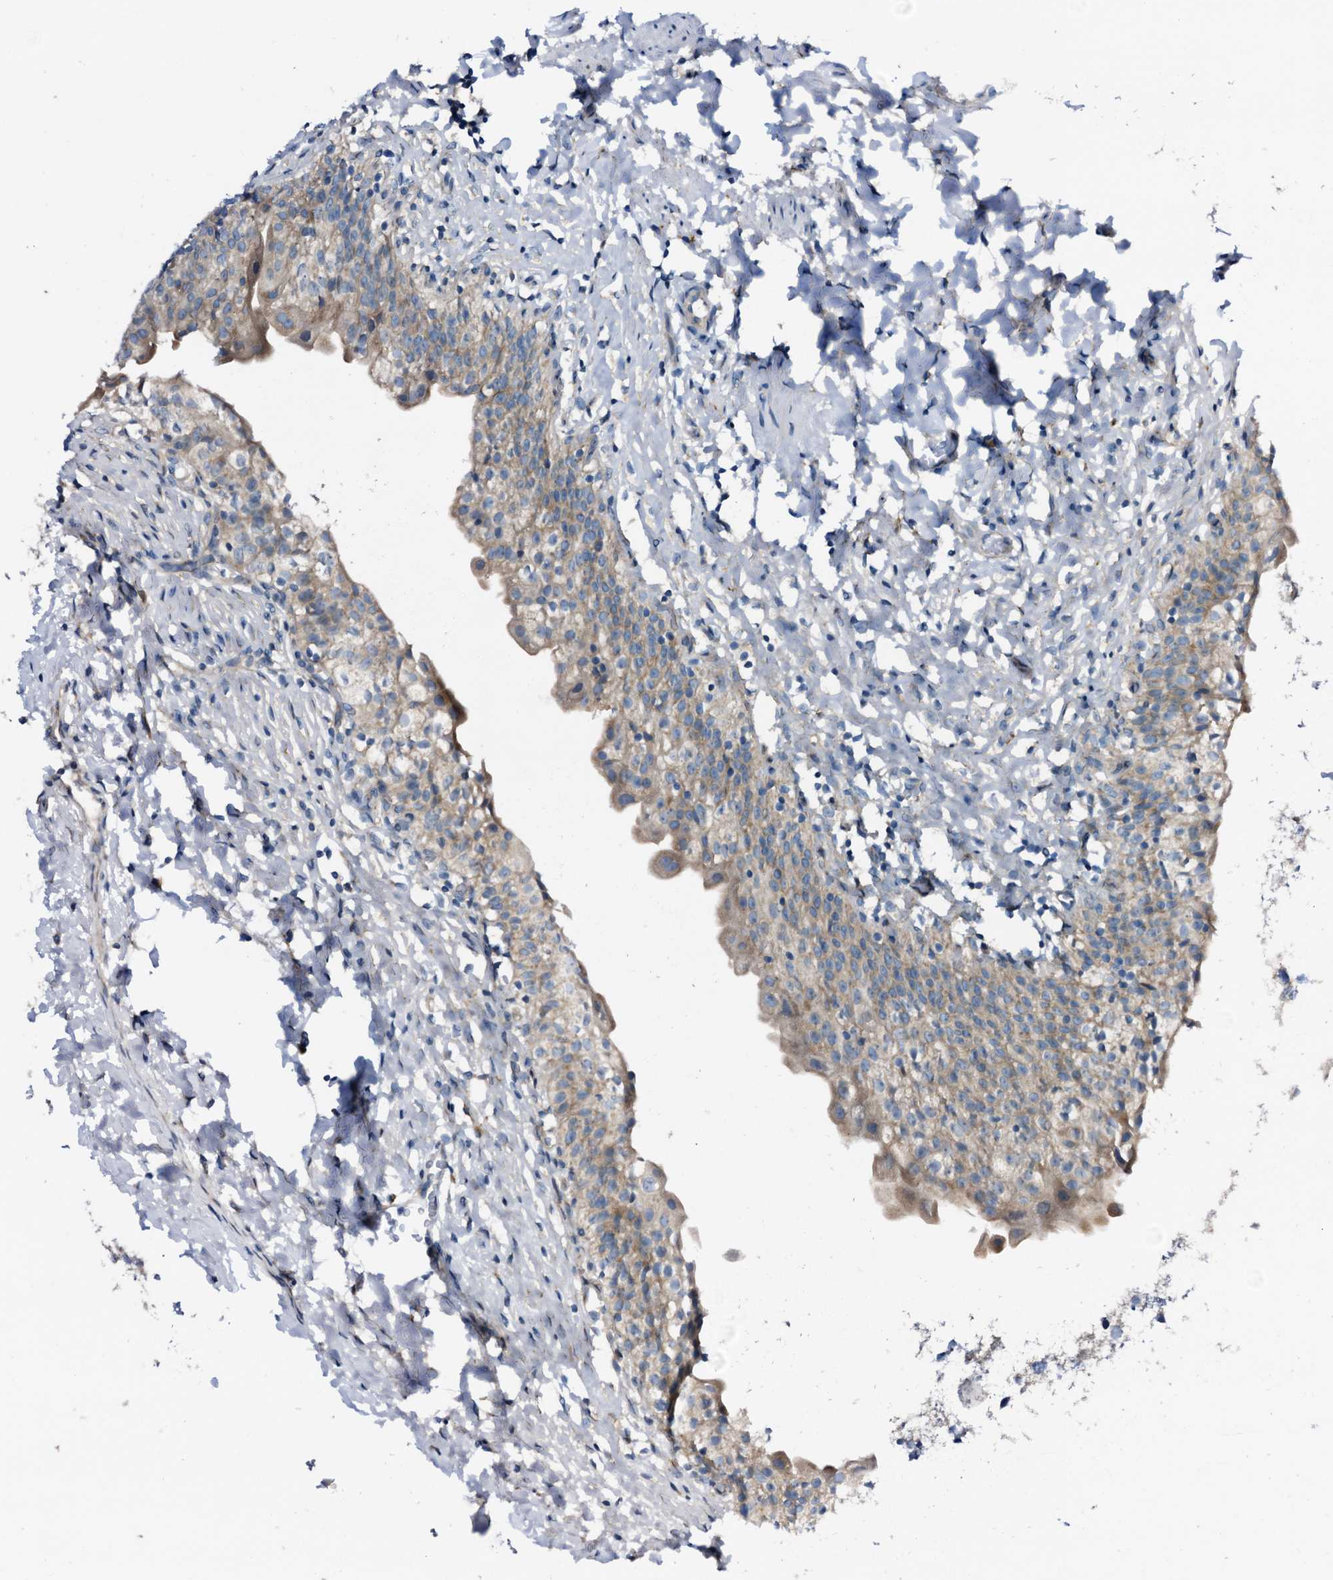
{"staining": {"intensity": "moderate", "quantity": "25%-75%", "location": "cytoplasmic/membranous"}, "tissue": "urinary bladder", "cell_type": "Urothelial cells", "image_type": "normal", "snomed": [{"axis": "morphology", "description": "Normal tissue, NOS"}, {"axis": "topography", "description": "Urinary bladder"}], "caption": "A medium amount of moderate cytoplasmic/membranous expression is seen in approximately 25%-75% of urothelial cells in unremarkable urinary bladder. The staining was performed using DAB (3,3'-diaminobenzidine) to visualize the protein expression in brown, while the nuclei were stained in blue with hematoxylin (Magnification: 20x).", "gene": "STARD13", "patient": {"sex": "male", "age": 55}}